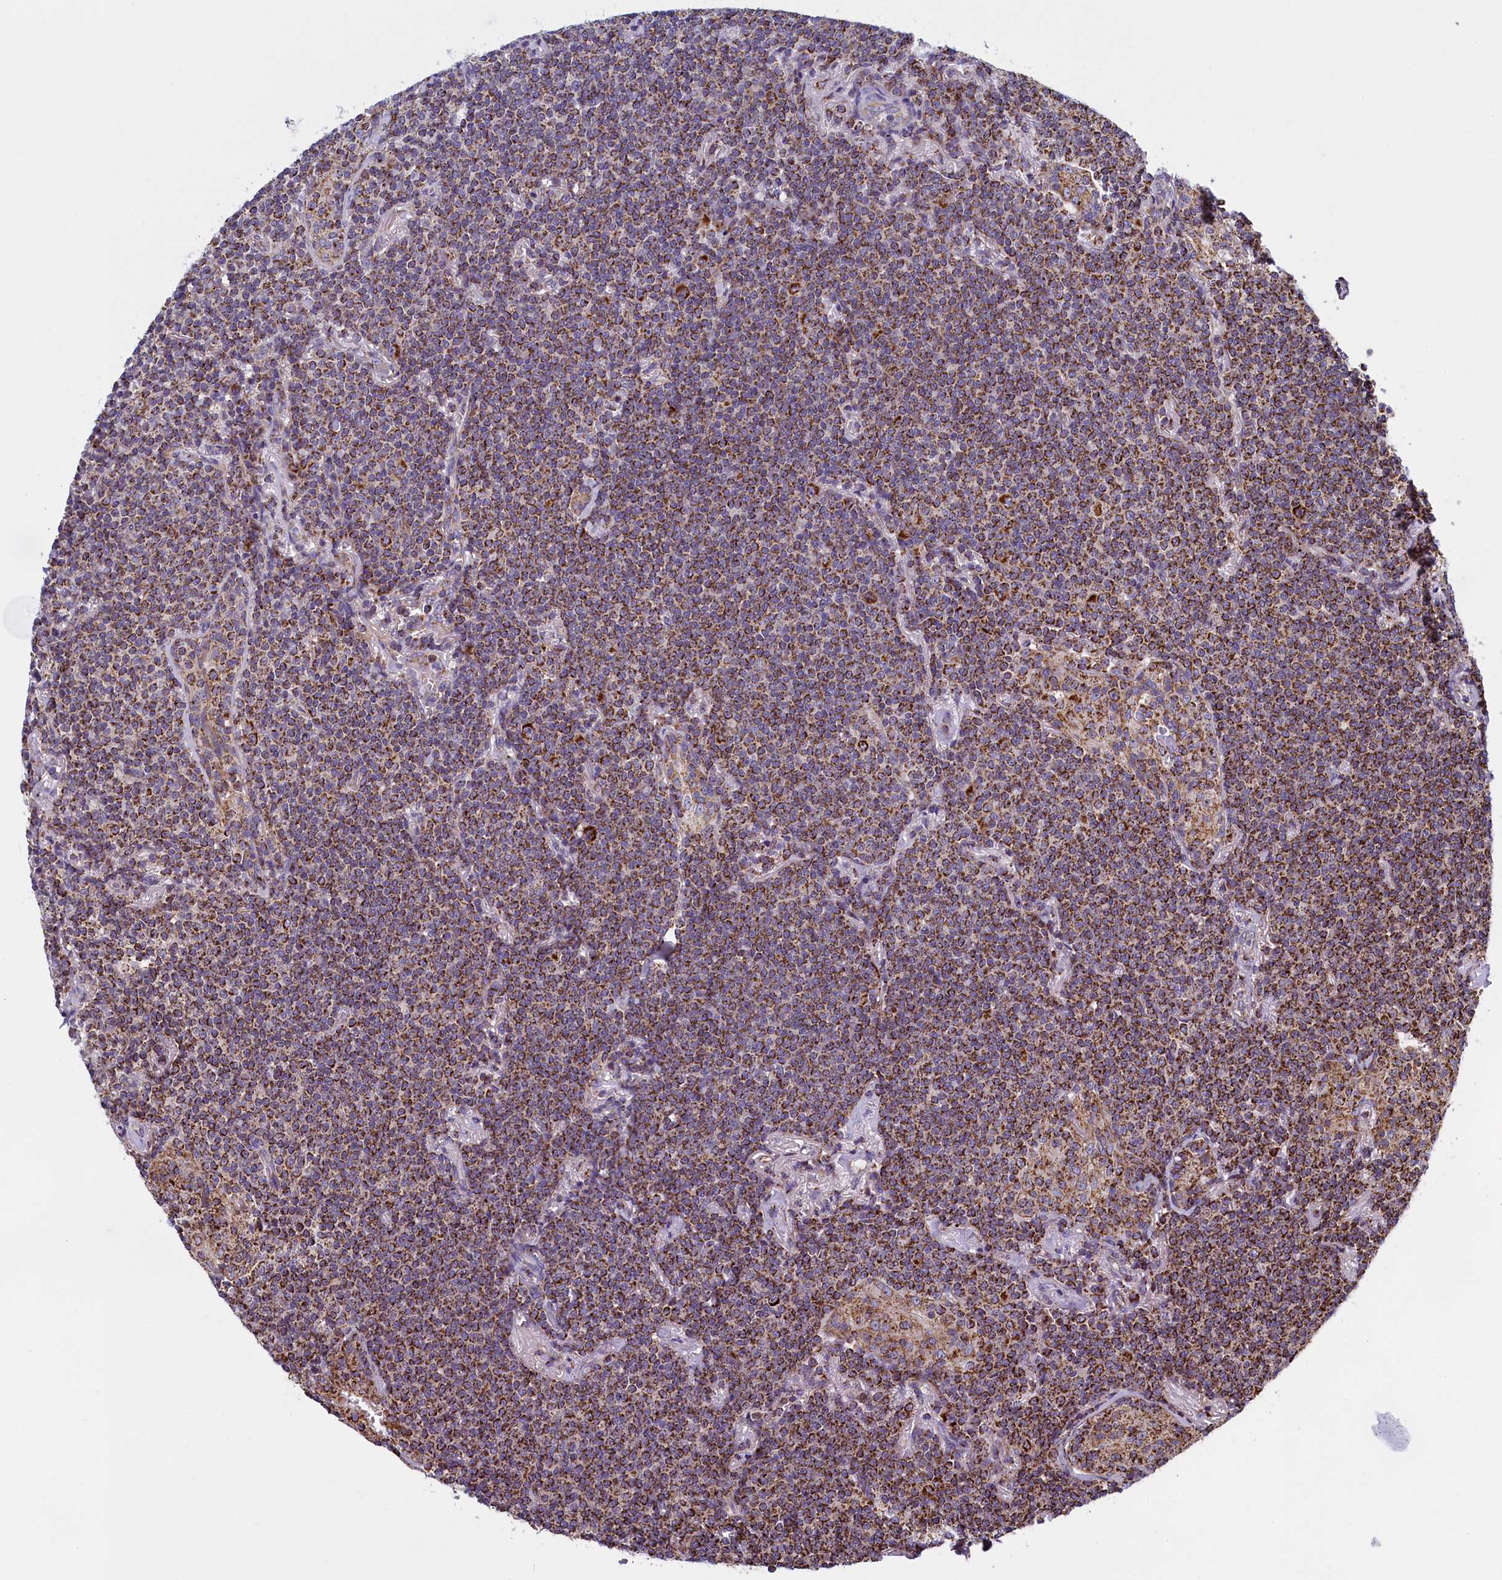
{"staining": {"intensity": "moderate", "quantity": ">75%", "location": "cytoplasmic/membranous"}, "tissue": "lymphoma", "cell_type": "Tumor cells", "image_type": "cancer", "snomed": [{"axis": "morphology", "description": "Malignant lymphoma, non-Hodgkin's type, Low grade"}, {"axis": "topography", "description": "Lung"}], "caption": "Tumor cells exhibit moderate cytoplasmic/membranous positivity in about >75% of cells in lymphoma. (Brightfield microscopy of DAB IHC at high magnification).", "gene": "IFT122", "patient": {"sex": "female", "age": 71}}